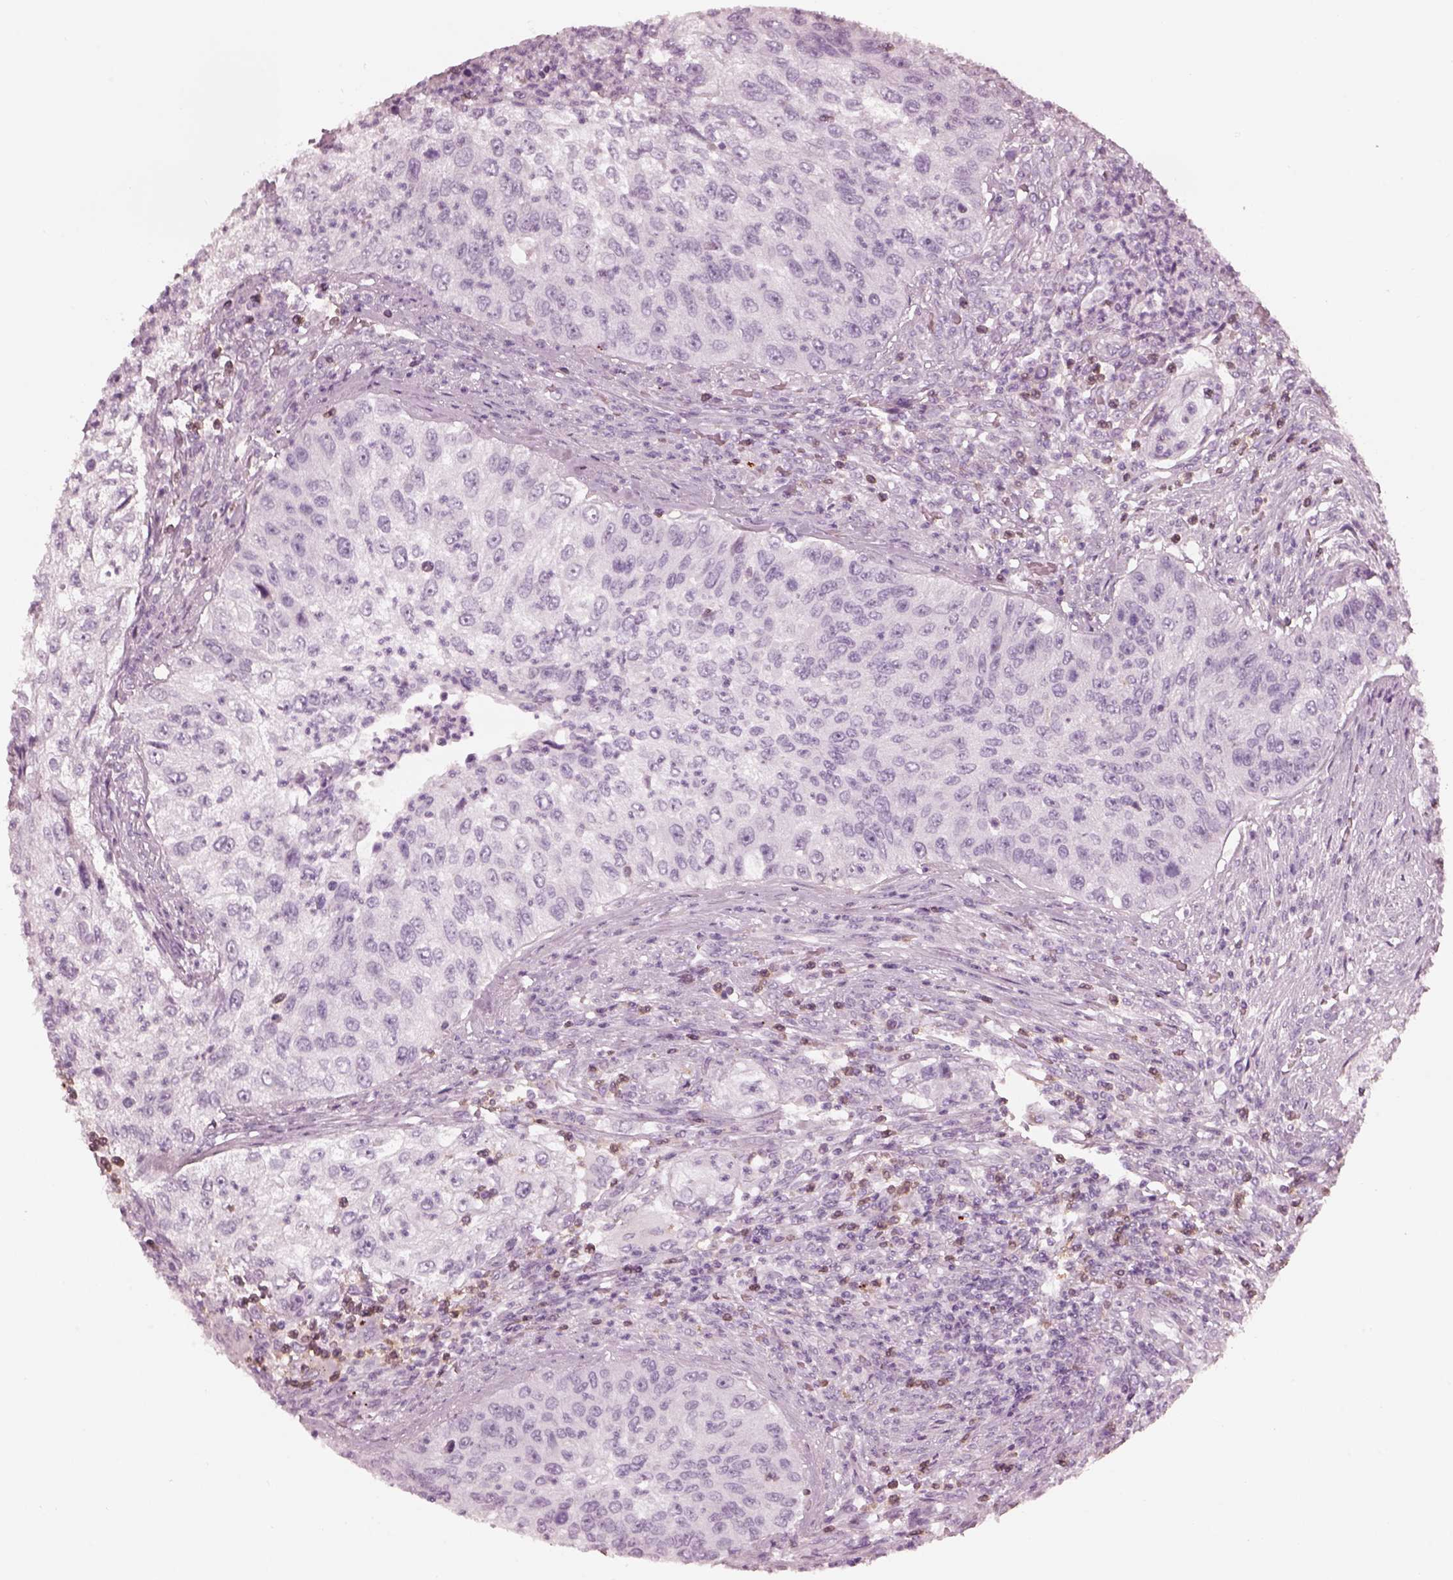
{"staining": {"intensity": "negative", "quantity": "none", "location": "none"}, "tissue": "urothelial cancer", "cell_type": "Tumor cells", "image_type": "cancer", "snomed": [{"axis": "morphology", "description": "Urothelial carcinoma, High grade"}, {"axis": "topography", "description": "Urinary bladder"}], "caption": "DAB immunohistochemical staining of human urothelial carcinoma (high-grade) exhibits no significant positivity in tumor cells. Brightfield microscopy of IHC stained with DAB (brown) and hematoxylin (blue), captured at high magnification.", "gene": "RSPH9", "patient": {"sex": "female", "age": 60}}